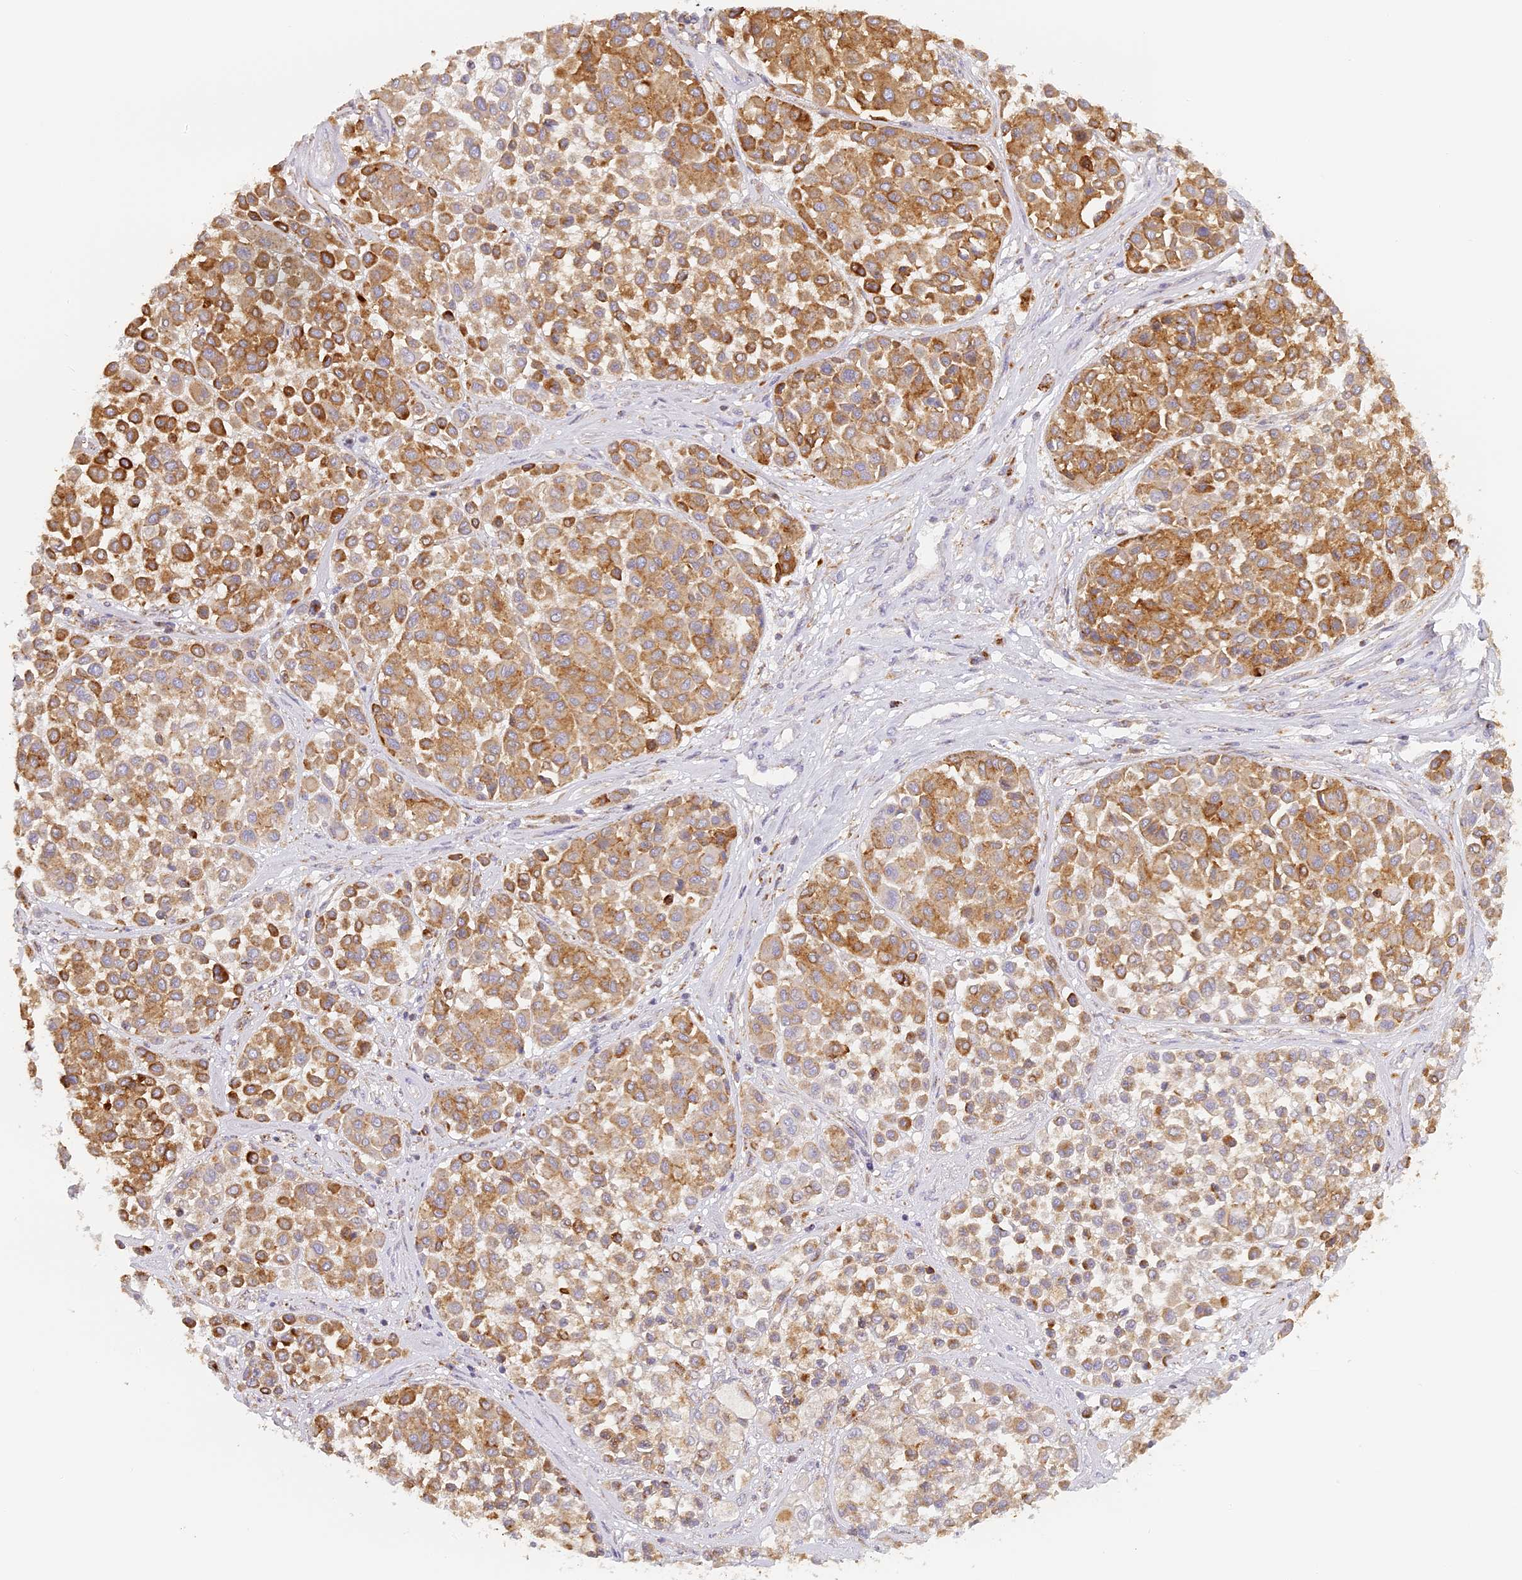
{"staining": {"intensity": "moderate", "quantity": ">75%", "location": "cytoplasmic/membranous"}, "tissue": "melanoma", "cell_type": "Tumor cells", "image_type": "cancer", "snomed": [{"axis": "morphology", "description": "Malignant melanoma, Metastatic site"}, {"axis": "topography", "description": "Soft tissue"}], "caption": "Tumor cells reveal medium levels of moderate cytoplasmic/membranous staining in approximately >75% of cells in malignant melanoma (metastatic site). (DAB (3,3'-diaminobenzidine) IHC with brightfield microscopy, high magnification).", "gene": "LAMP2", "patient": {"sex": "male", "age": 41}}